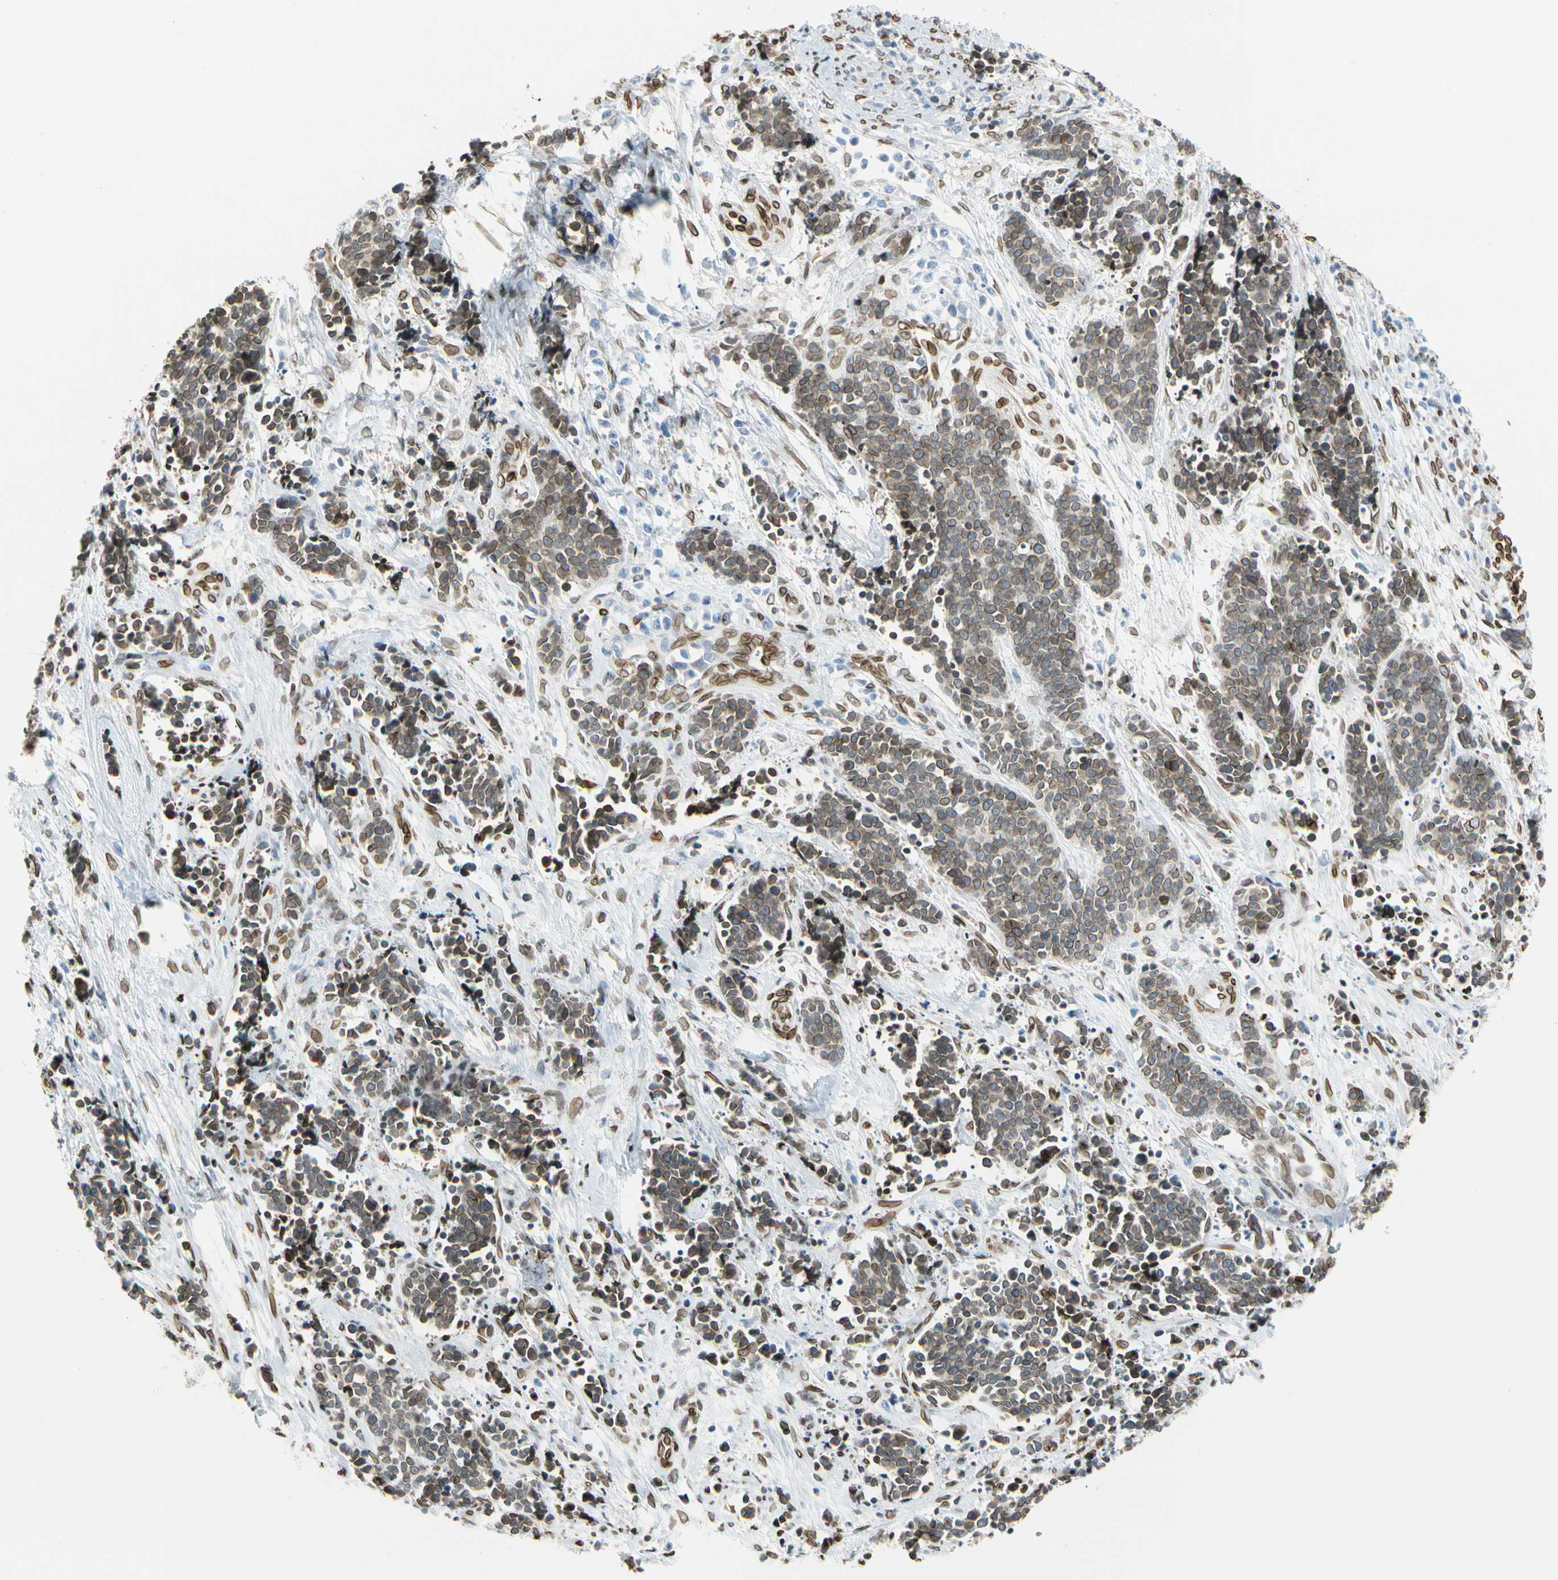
{"staining": {"intensity": "moderate", "quantity": ">75%", "location": "cytoplasmic/membranous,nuclear"}, "tissue": "cervical cancer", "cell_type": "Tumor cells", "image_type": "cancer", "snomed": [{"axis": "morphology", "description": "Squamous cell carcinoma, NOS"}, {"axis": "topography", "description": "Cervix"}], "caption": "Immunohistochemistry (IHC) of human cervical cancer (squamous cell carcinoma) exhibits medium levels of moderate cytoplasmic/membranous and nuclear positivity in approximately >75% of tumor cells.", "gene": "SUN1", "patient": {"sex": "female", "age": 35}}